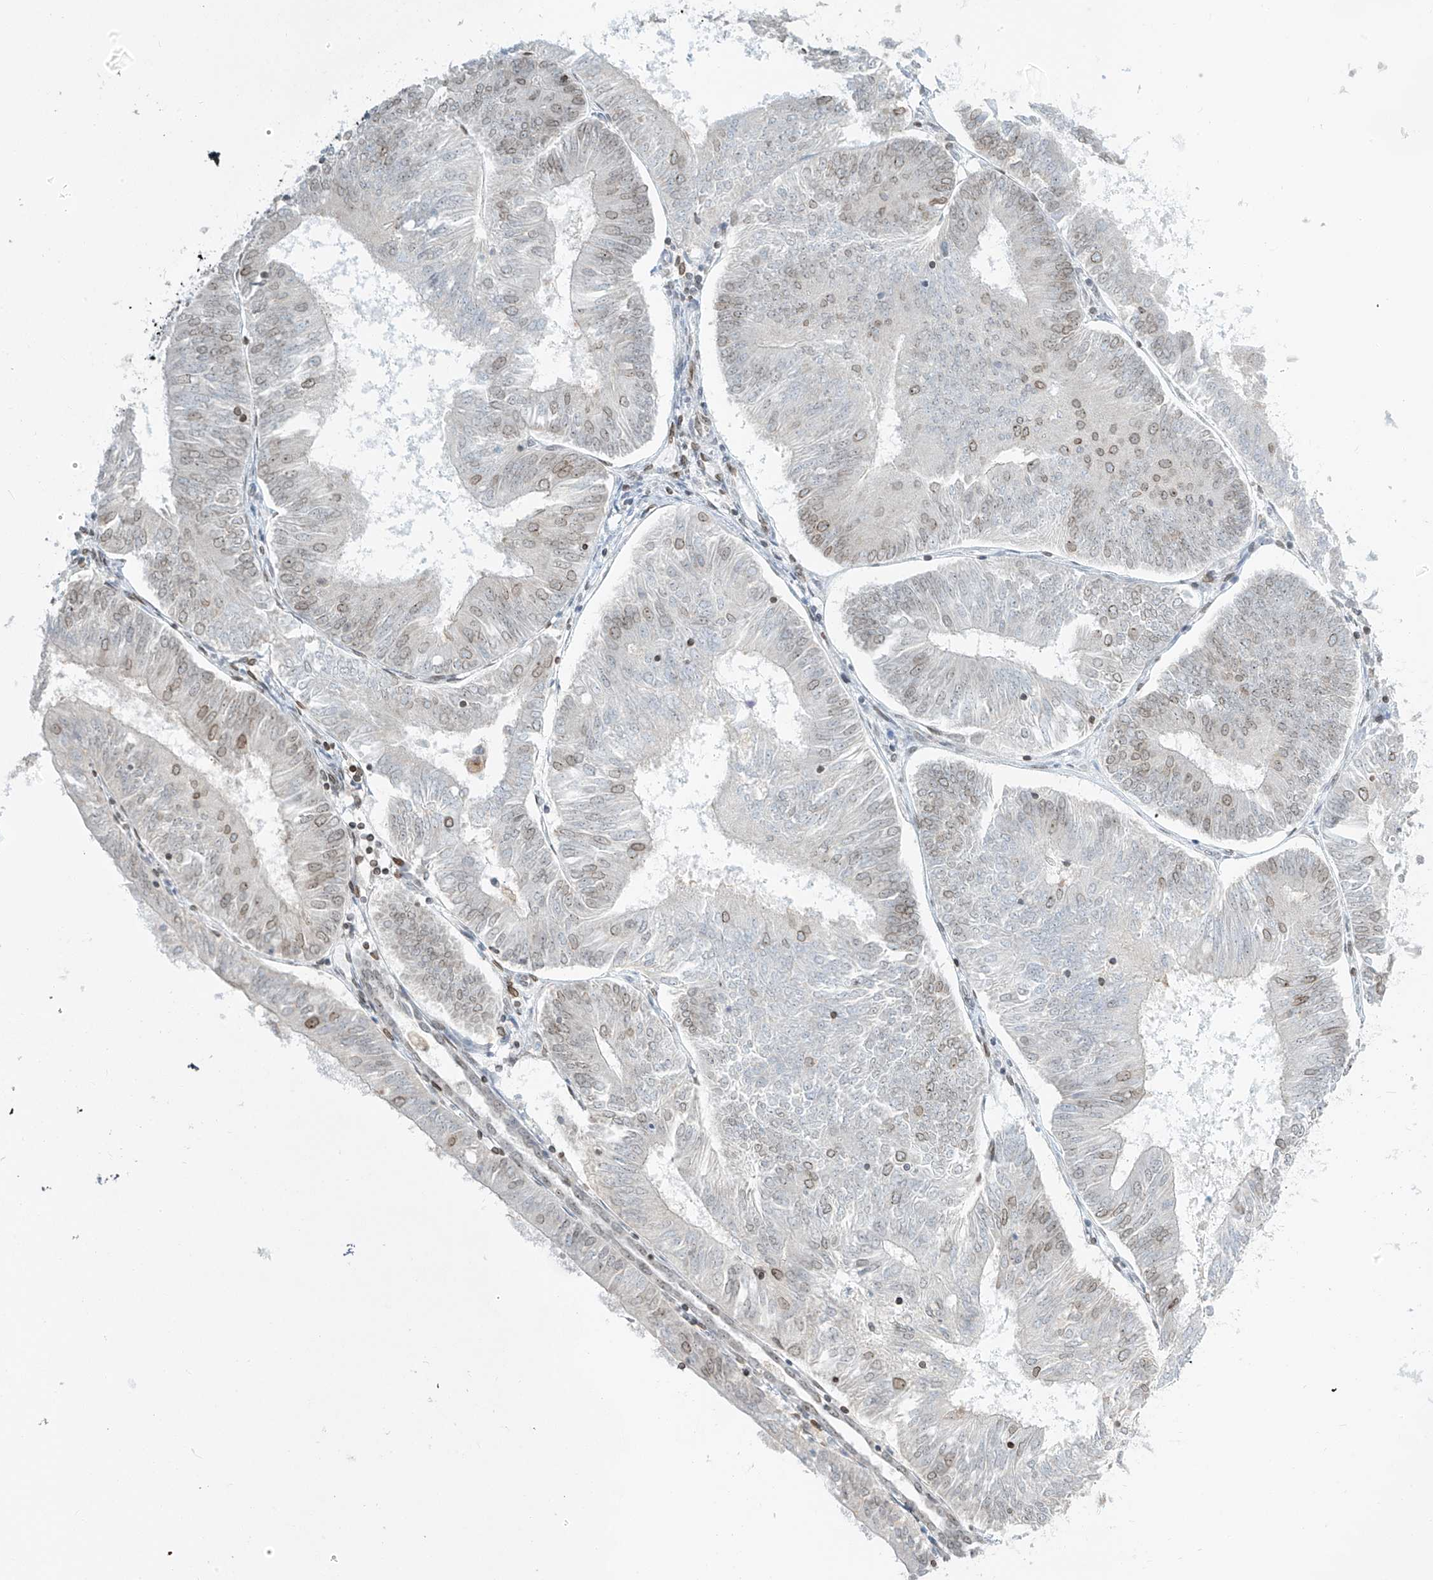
{"staining": {"intensity": "weak", "quantity": "25%-75%", "location": "cytoplasmic/membranous,nuclear"}, "tissue": "endometrial cancer", "cell_type": "Tumor cells", "image_type": "cancer", "snomed": [{"axis": "morphology", "description": "Adenocarcinoma, NOS"}, {"axis": "topography", "description": "Endometrium"}], "caption": "Endometrial adenocarcinoma stained for a protein (brown) displays weak cytoplasmic/membranous and nuclear positive expression in approximately 25%-75% of tumor cells.", "gene": "SAMD15", "patient": {"sex": "female", "age": 58}}